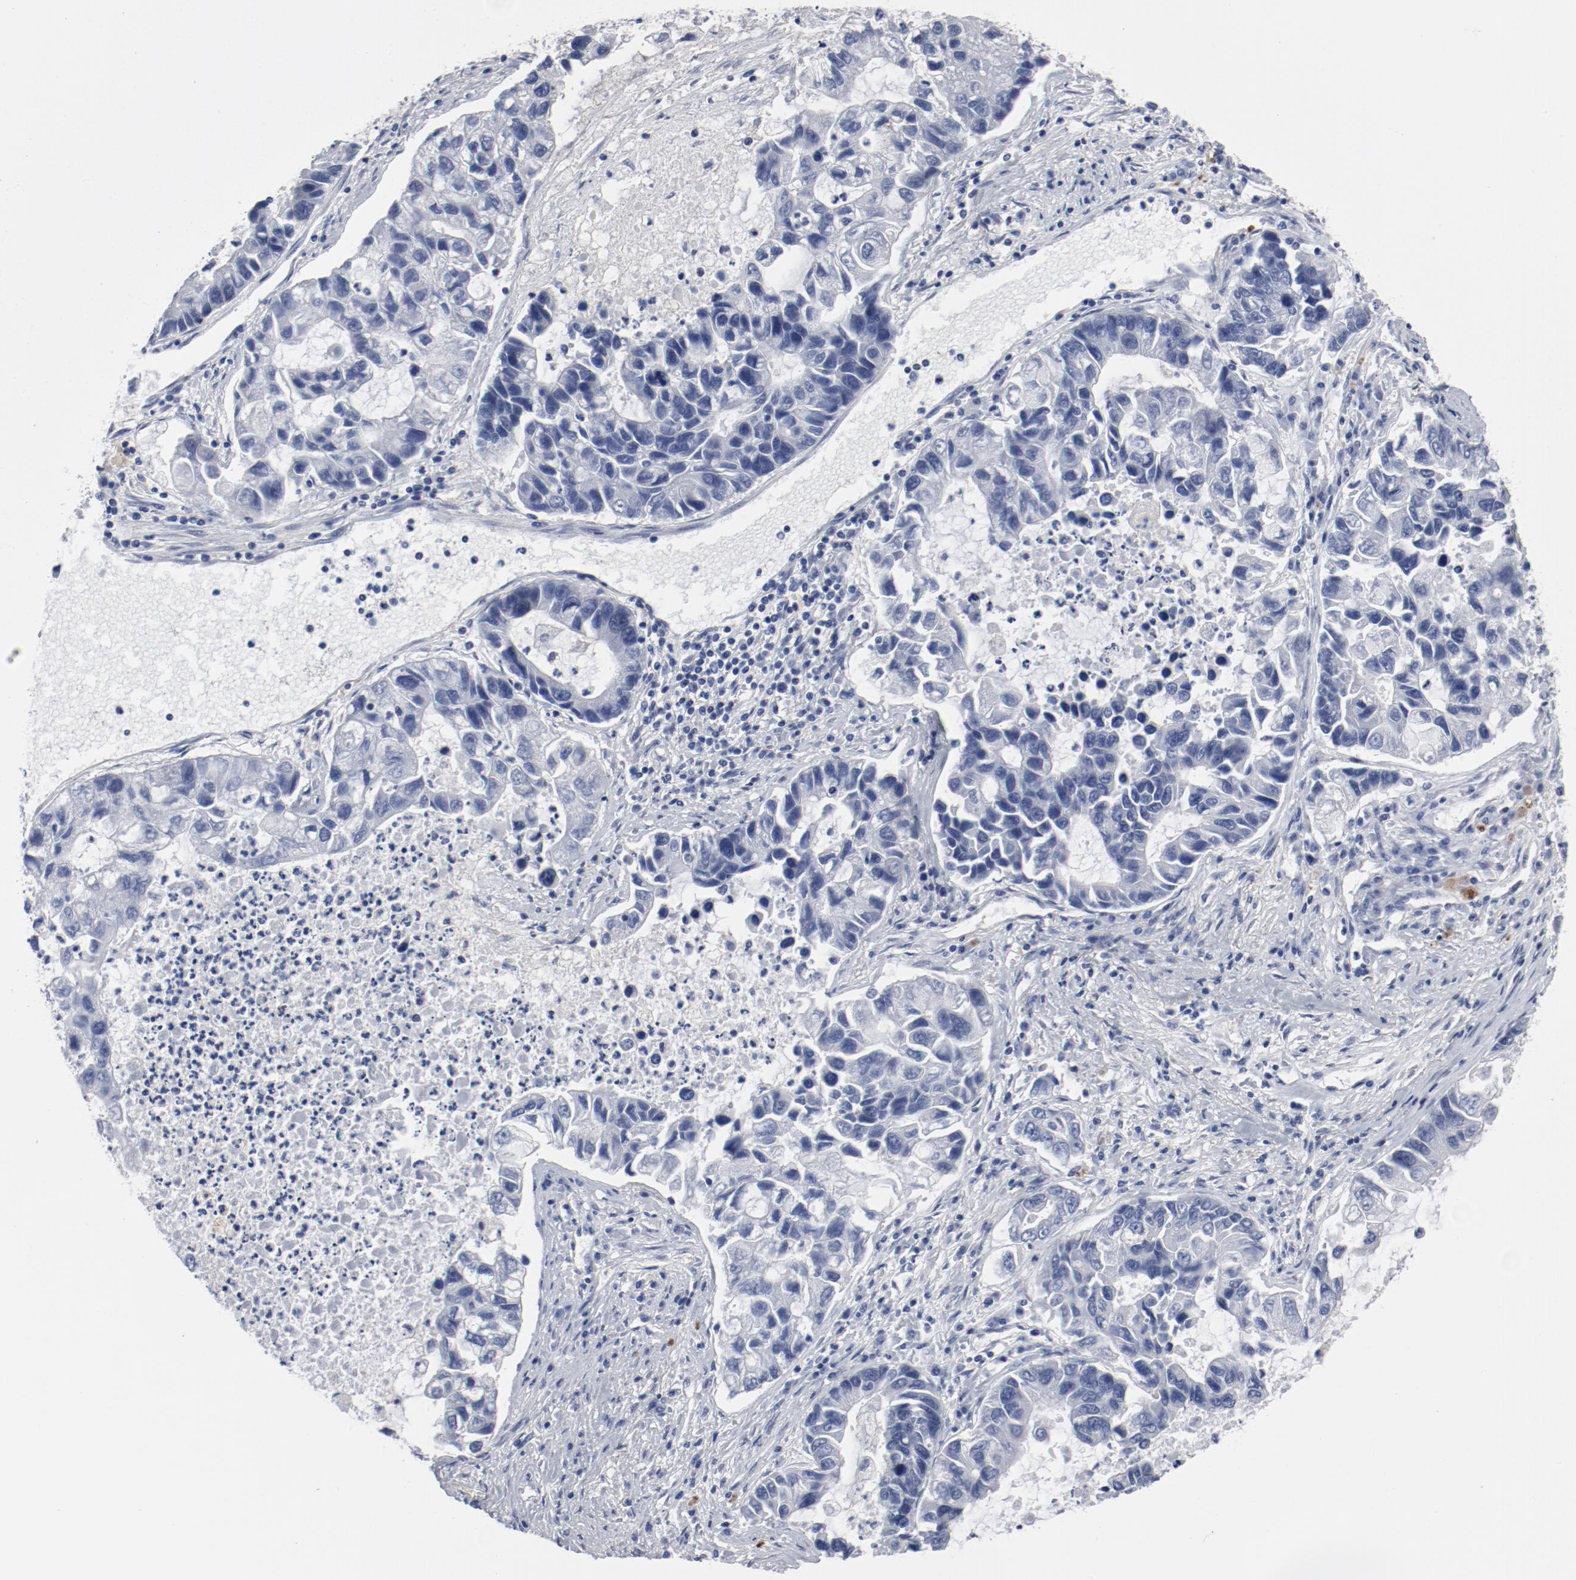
{"staining": {"intensity": "negative", "quantity": "none", "location": "none"}, "tissue": "lung cancer", "cell_type": "Tumor cells", "image_type": "cancer", "snomed": [{"axis": "morphology", "description": "Adenocarcinoma, NOS"}, {"axis": "topography", "description": "Lung"}], "caption": "Tumor cells are negative for brown protein staining in lung cancer. Nuclei are stained in blue.", "gene": "ANKLE2", "patient": {"sex": "female", "age": 51}}